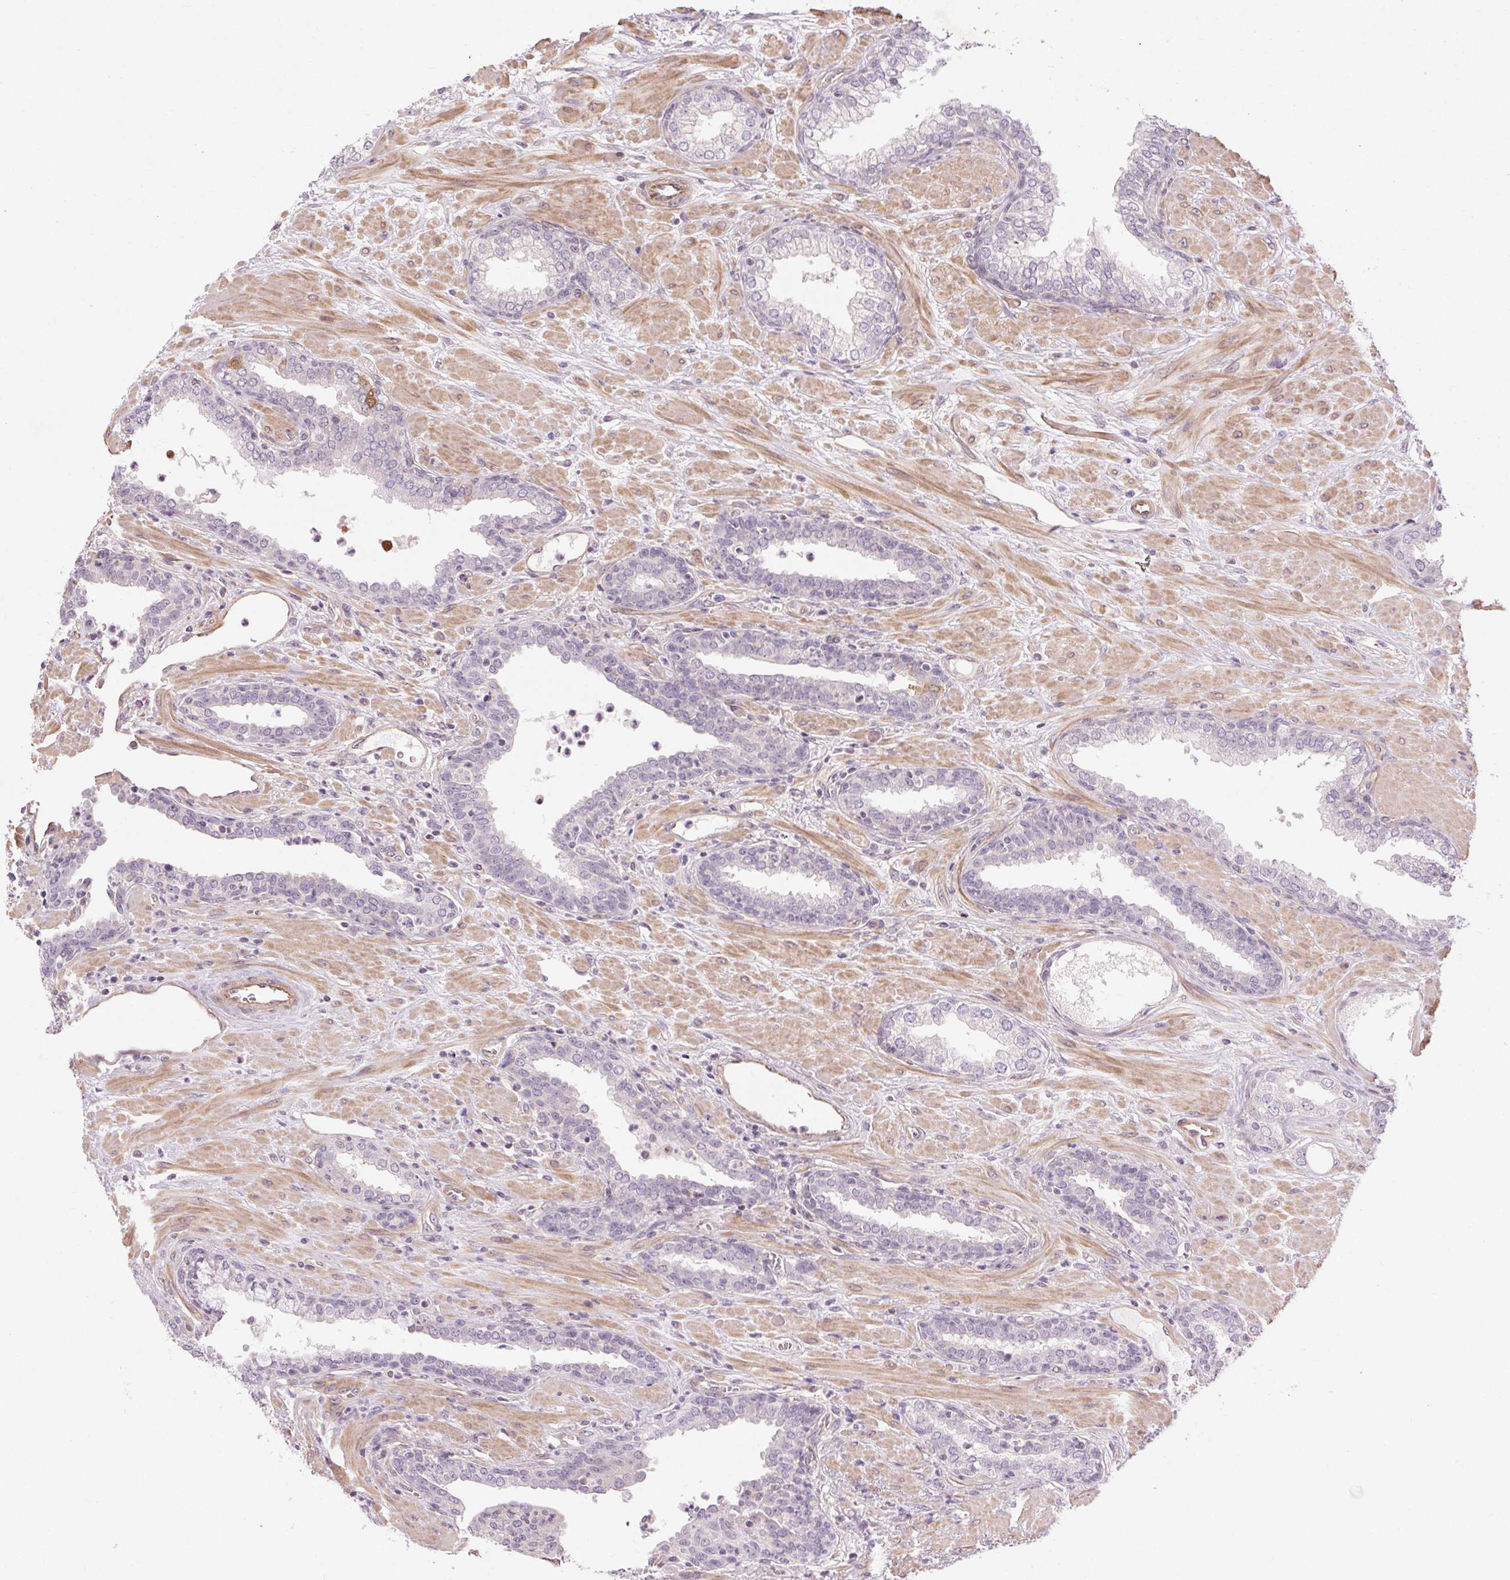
{"staining": {"intensity": "negative", "quantity": "none", "location": "none"}, "tissue": "prostate cancer", "cell_type": "Tumor cells", "image_type": "cancer", "snomed": [{"axis": "morphology", "description": "Adenocarcinoma, Low grade"}, {"axis": "topography", "description": "Prostate"}], "caption": "Protein analysis of prostate cancer (low-grade adenocarcinoma) demonstrates no significant expression in tumor cells. The staining was performed using DAB (3,3'-diaminobenzidine) to visualize the protein expression in brown, while the nuclei were stained in blue with hematoxylin (Magnification: 20x).", "gene": "CCSER1", "patient": {"sex": "male", "age": 61}}